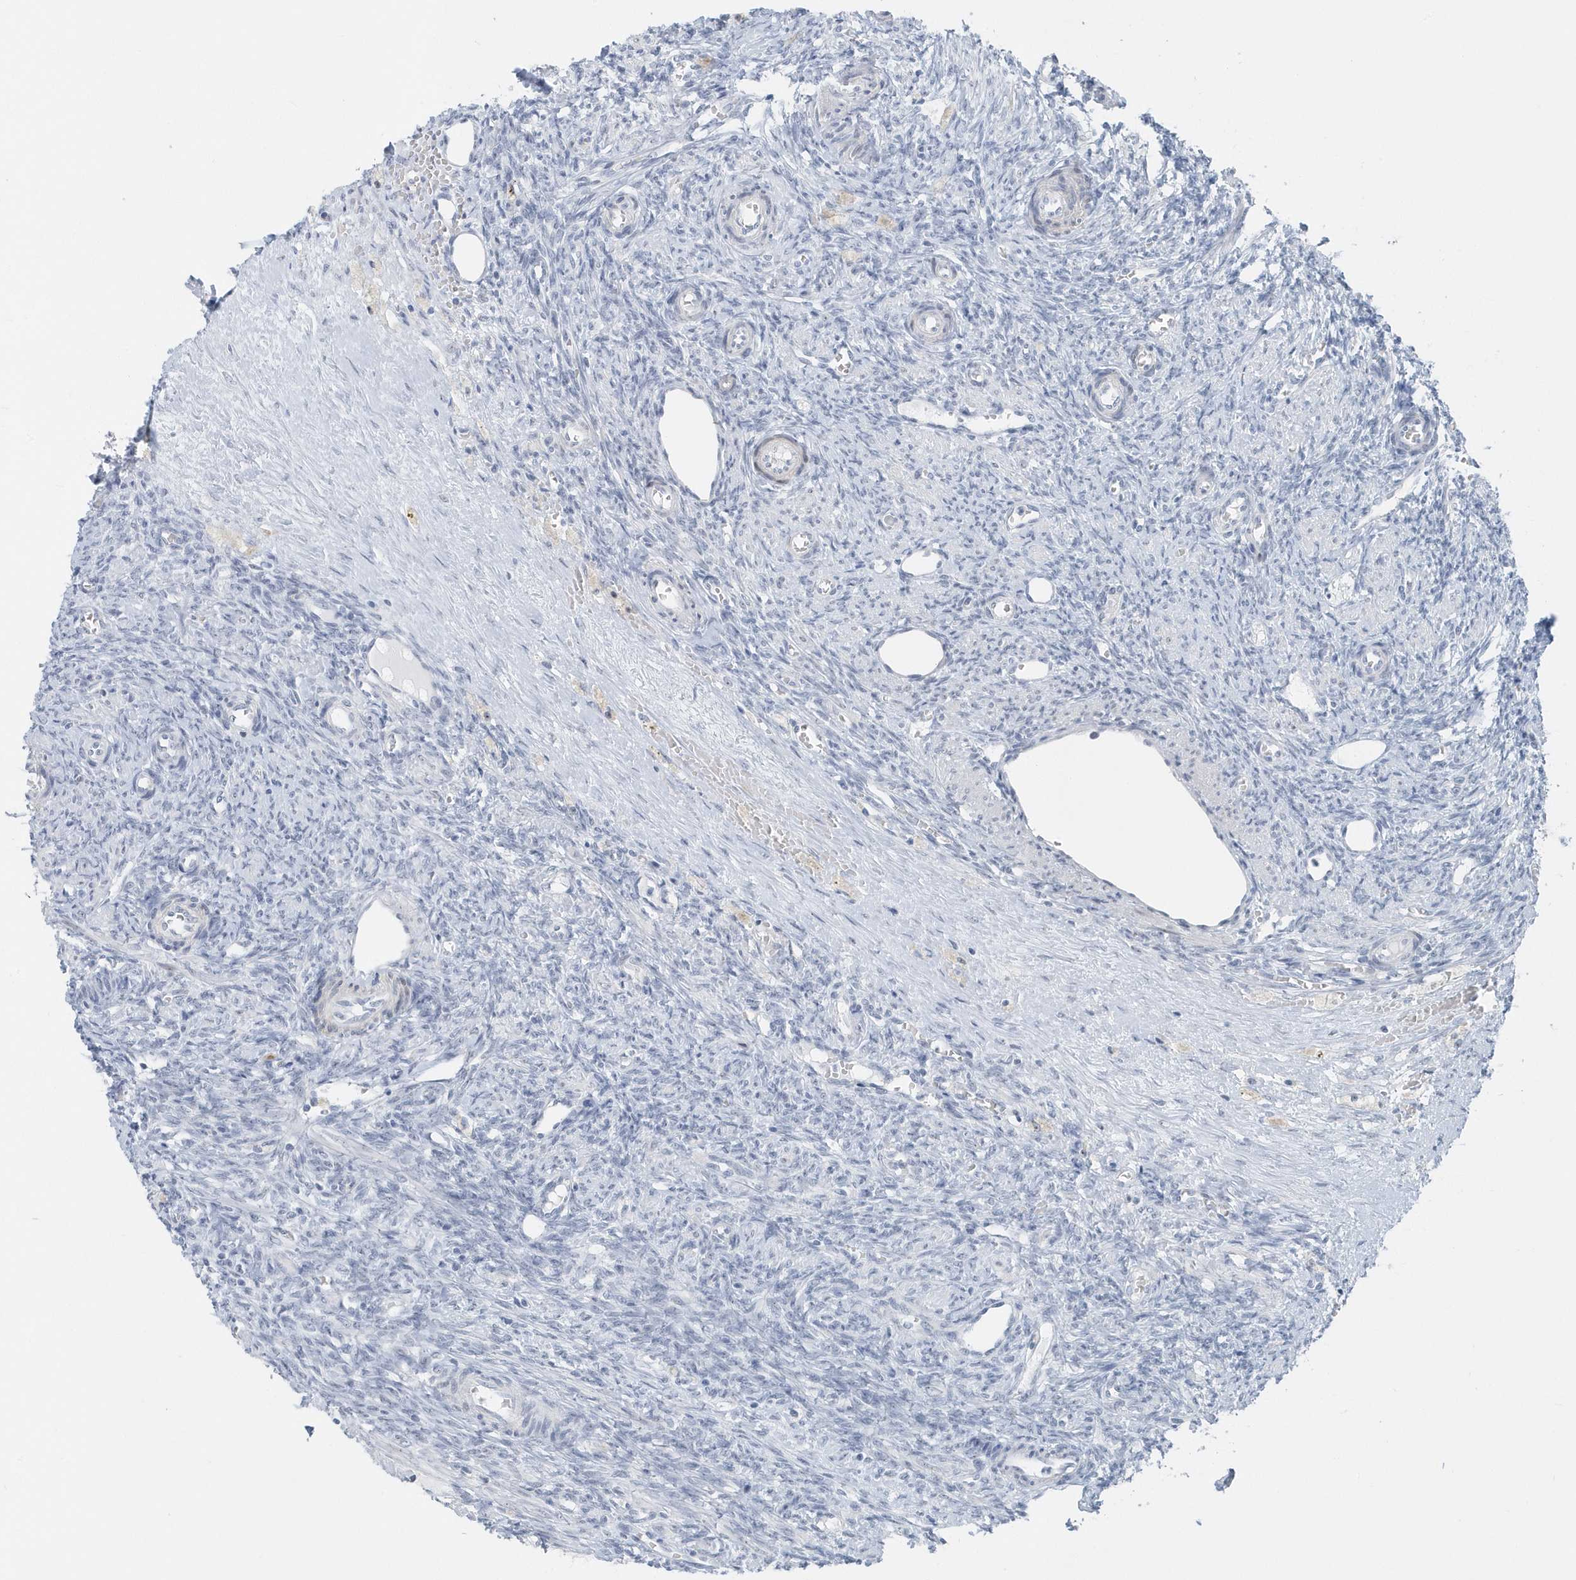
{"staining": {"intensity": "negative", "quantity": "none", "location": "none"}, "tissue": "ovary", "cell_type": "Follicle cells", "image_type": "normal", "snomed": [{"axis": "morphology", "description": "Normal tissue, NOS"}, {"axis": "topography", "description": "Ovary"}], "caption": "IHC of benign human ovary demonstrates no expression in follicle cells. (IHC, brightfield microscopy, high magnification).", "gene": "RPF2", "patient": {"sex": "female", "age": 41}}